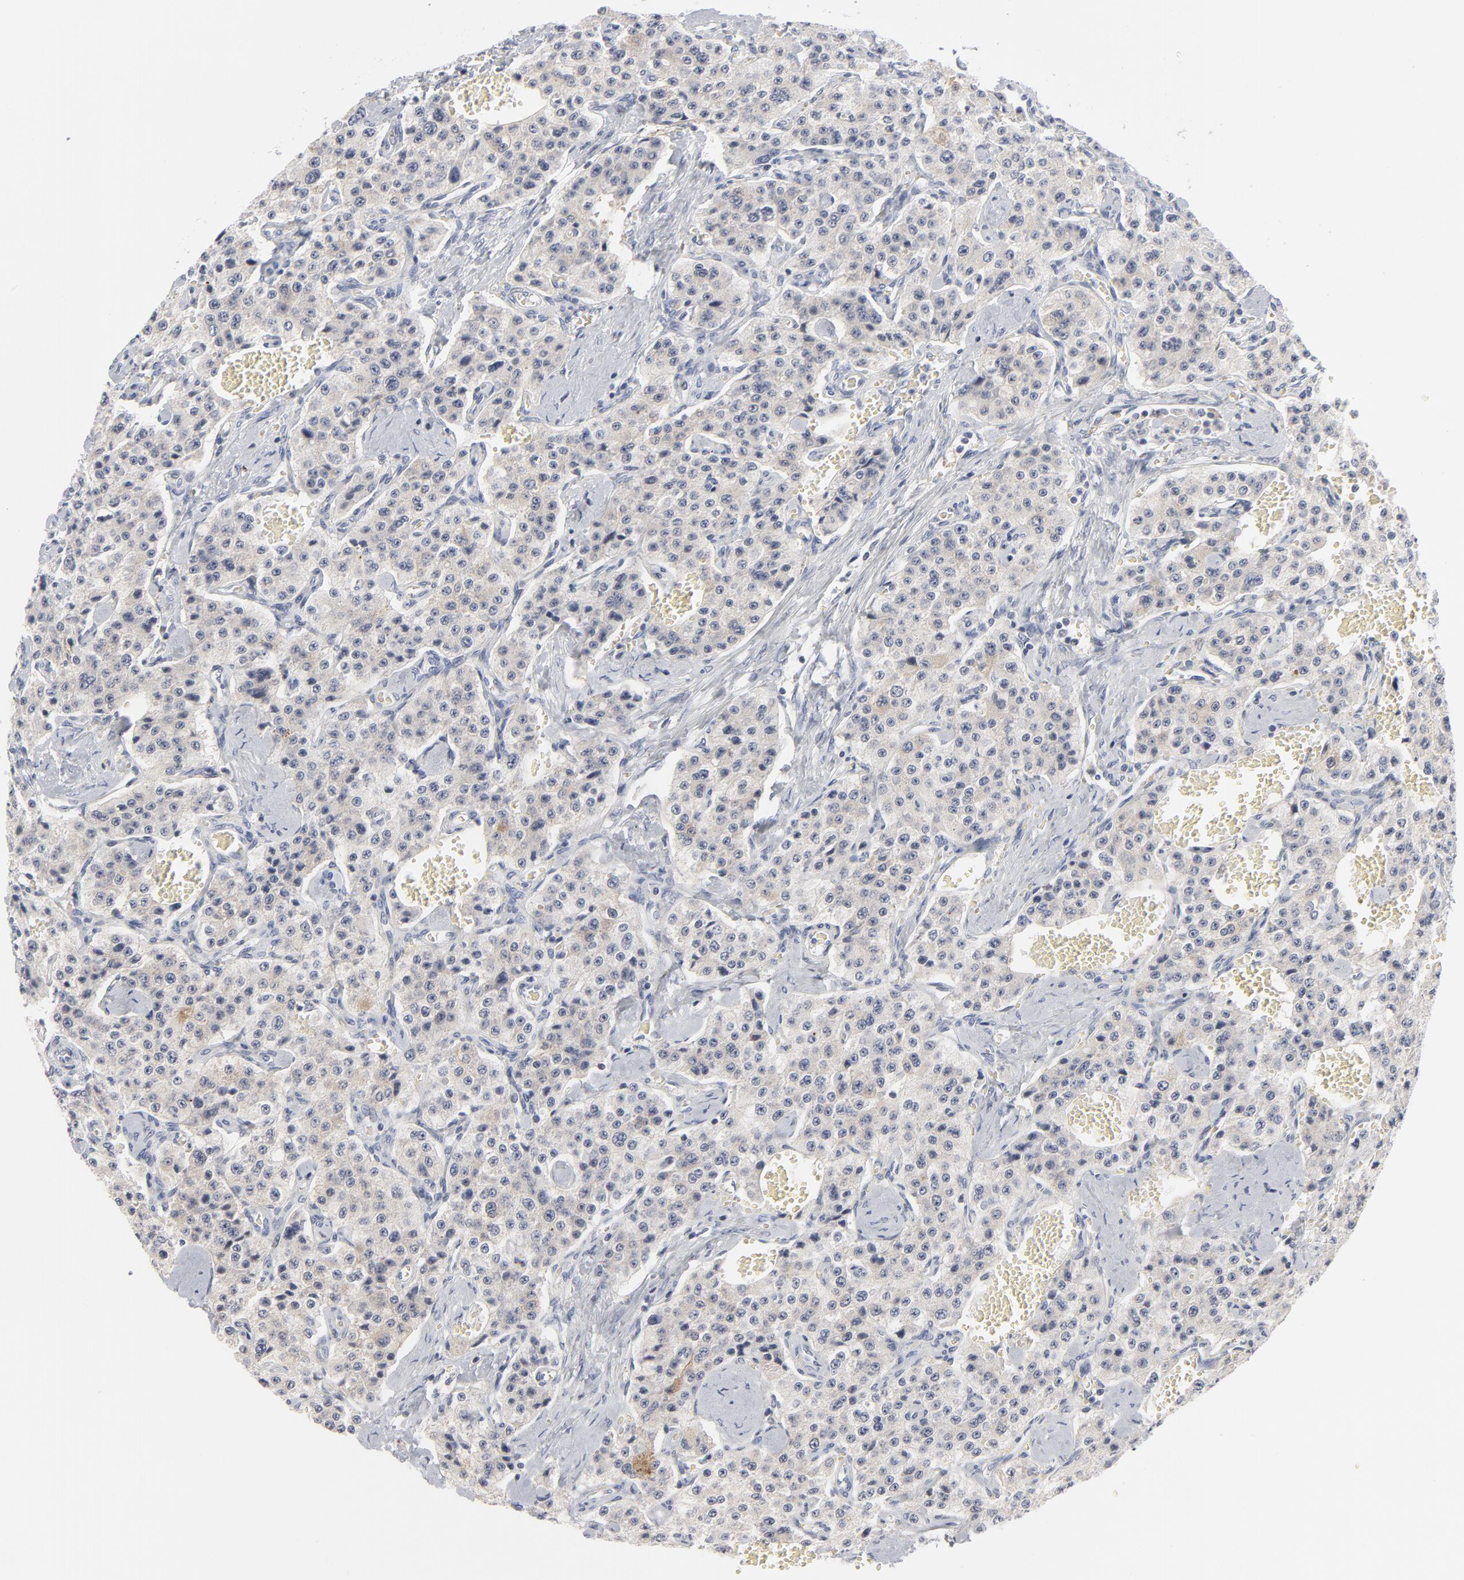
{"staining": {"intensity": "negative", "quantity": "none", "location": "none"}, "tissue": "carcinoid", "cell_type": "Tumor cells", "image_type": "cancer", "snomed": [{"axis": "morphology", "description": "Carcinoid, malignant, NOS"}, {"axis": "topography", "description": "Small intestine"}], "caption": "A photomicrograph of malignant carcinoid stained for a protein demonstrates no brown staining in tumor cells.", "gene": "AURKA", "patient": {"sex": "male", "age": 52}}